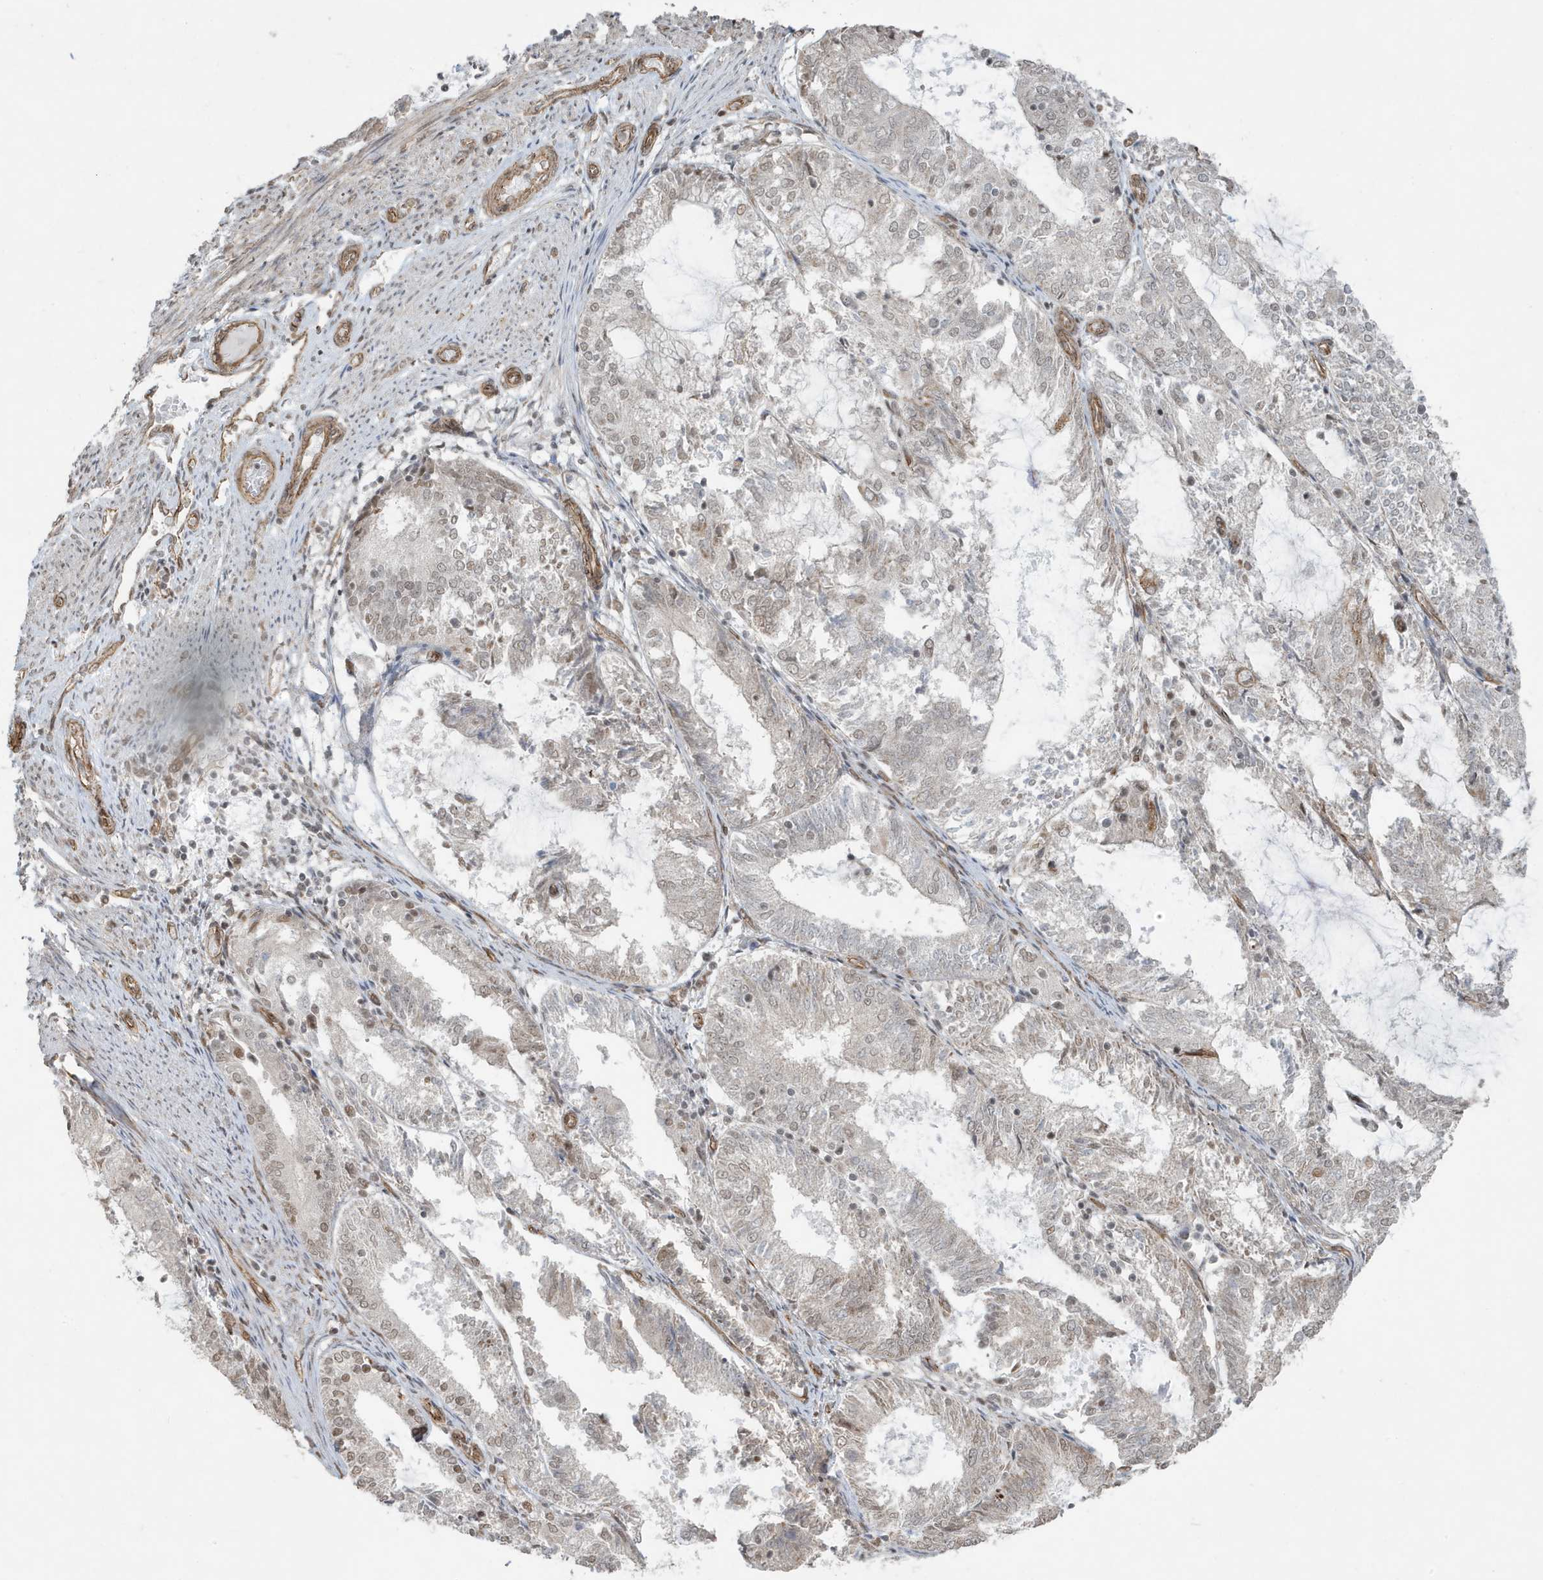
{"staining": {"intensity": "weak", "quantity": "<25%", "location": "nuclear"}, "tissue": "endometrial cancer", "cell_type": "Tumor cells", "image_type": "cancer", "snomed": [{"axis": "morphology", "description": "Adenocarcinoma, NOS"}, {"axis": "topography", "description": "Endometrium"}], "caption": "An image of adenocarcinoma (endometrial) stained for a protein displays no brown staining in tumor cells. (DAB immunohistochemistry visualized using brightfield microscopy, high magnification).", "gene": "CHCHD4", "patient": {"sex": "female", "age": 81}}